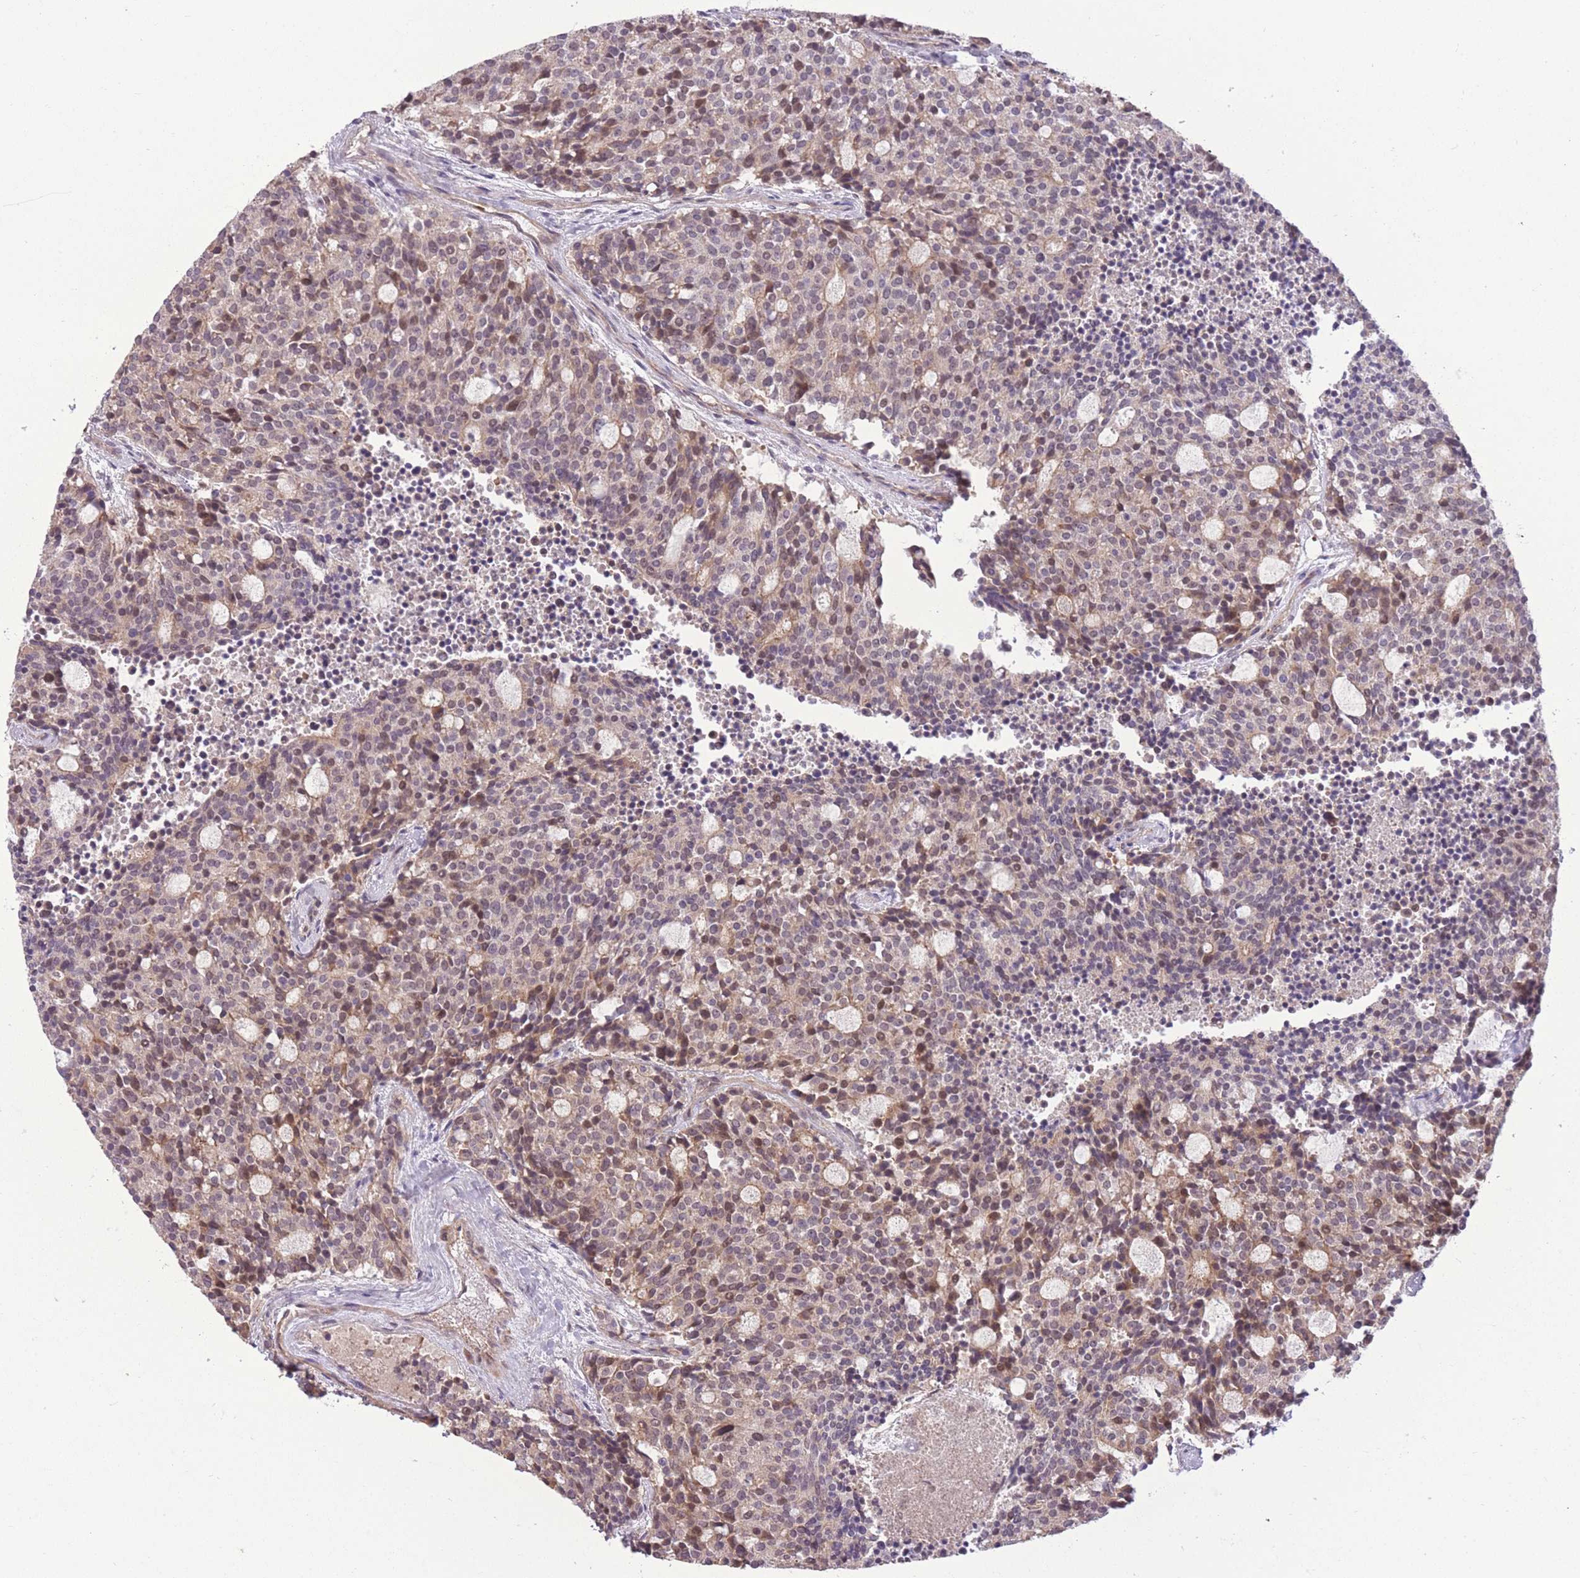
{"staining": {"intensity": "weak", "quantity": "25%-75%", "location": "cytoplasmic/membranous,nuclear"}, "tissue": "carcinoid", "cell_type": "Tumor cells", "image_type": "cancer", "snomed": [{"axis": "morphology", "description": "Carcinoid, malignant, NOS"}, {"axis": "topography", "description": "Pancreas"}], "caption": "Human carcinoid stained with a protein marker reveals weak staining in tumor cells.", "gene": "POLR3F", "patient": {"sex": "female", "age": 54}}